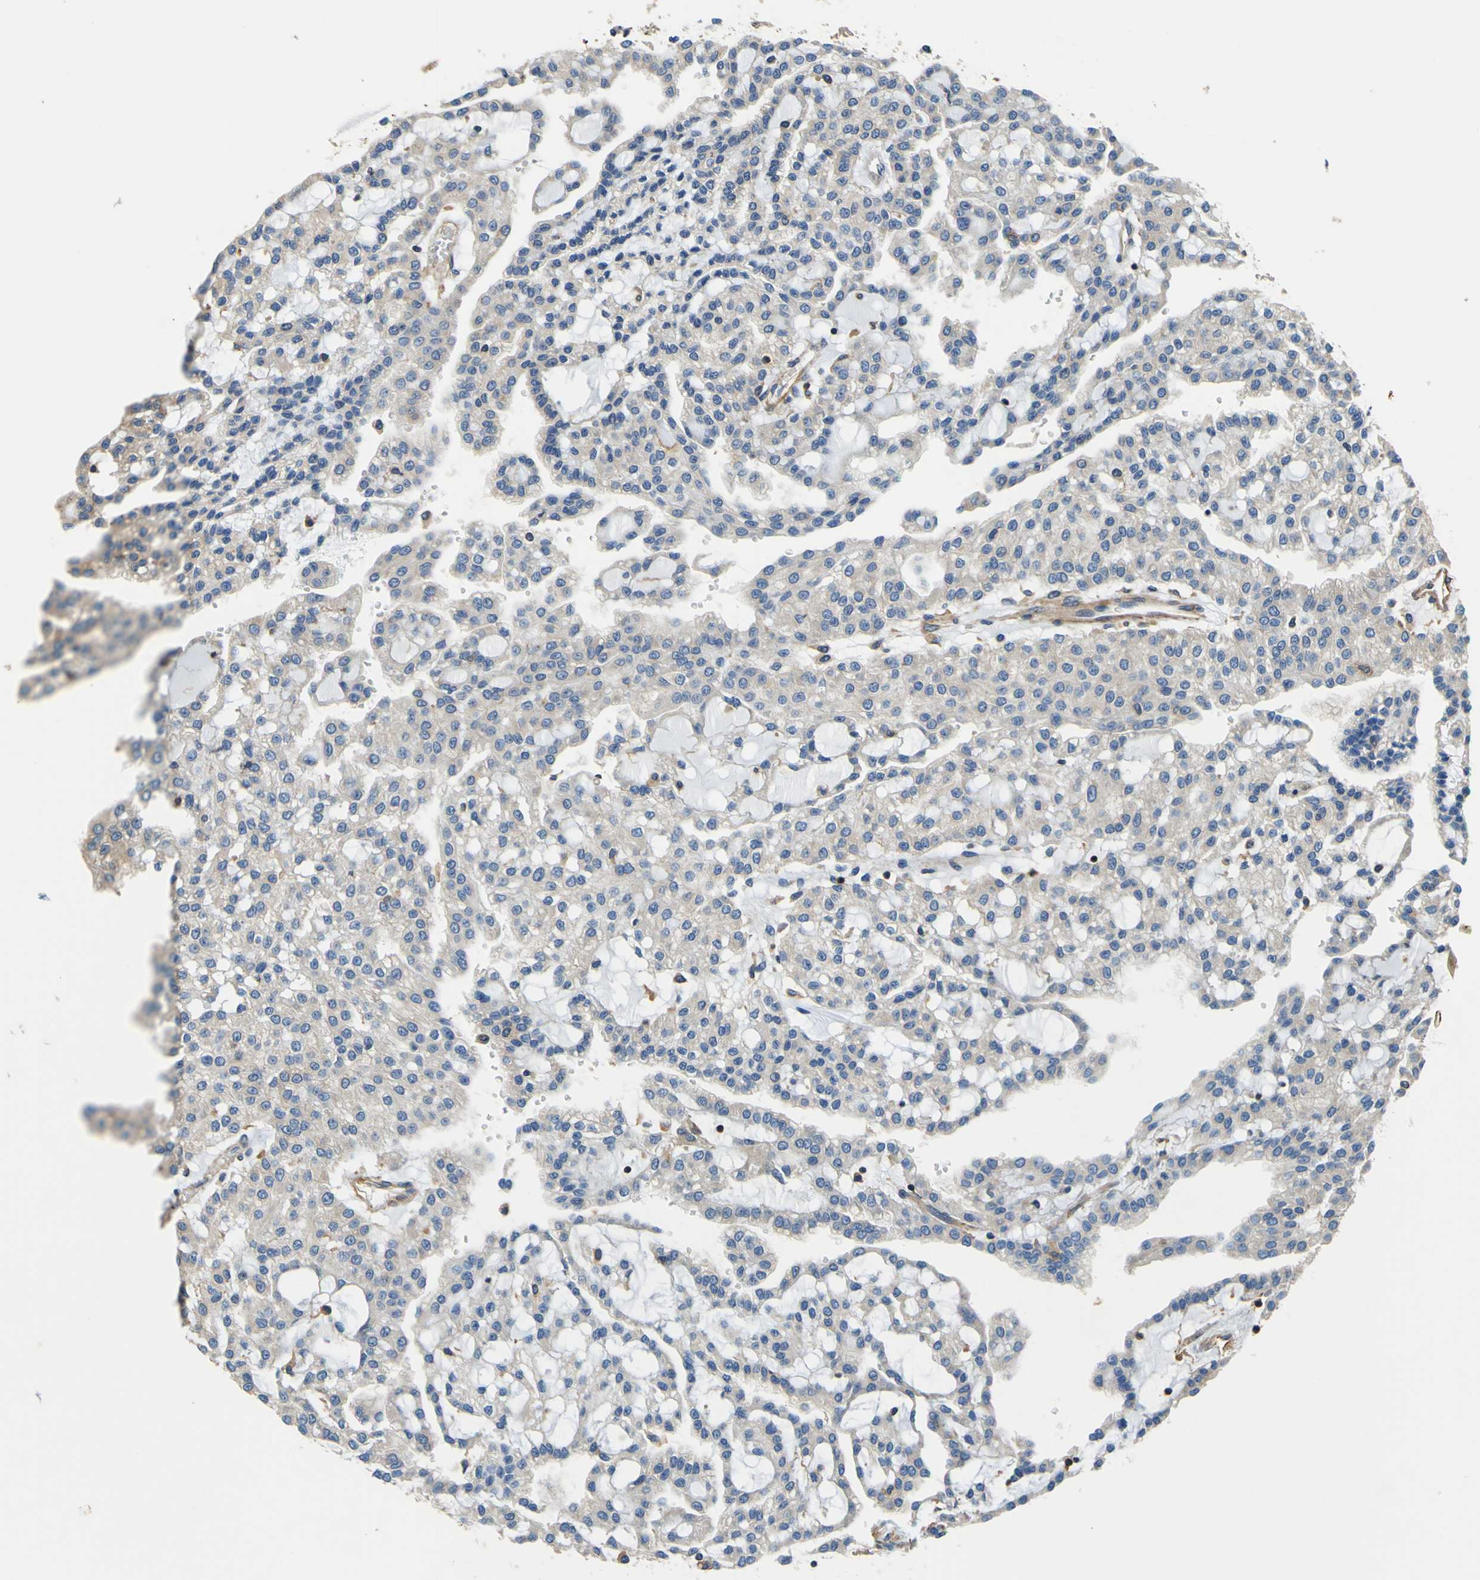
{"staining": {"intensity": "negative", "quantity": "none", "location": "none"}, "tissue": "renal cancer", "cell_type": "Tumor cells", "image_type": "cancer", "snomed": [{"axis": "morphology", "description": "Adenocarcinoma, NOS"}, {"axis": "topography", "description": "Kidney"}], "caption": "This micrograph is of adenocarcinoma (renal) stained with immunohistochemistry to label a protein in brown with the nuclei are counter-stained blue. There is no staining in tumor cells. Brightfield microscopy of immunohistochemistry (IHC) stained with DAB (3,3'-diaminobenzidine) (brown) and hematoxylin (blue), captured at high magnification.", "gene": "CNR2", "patient": {"sex": "male", "age": 63}}